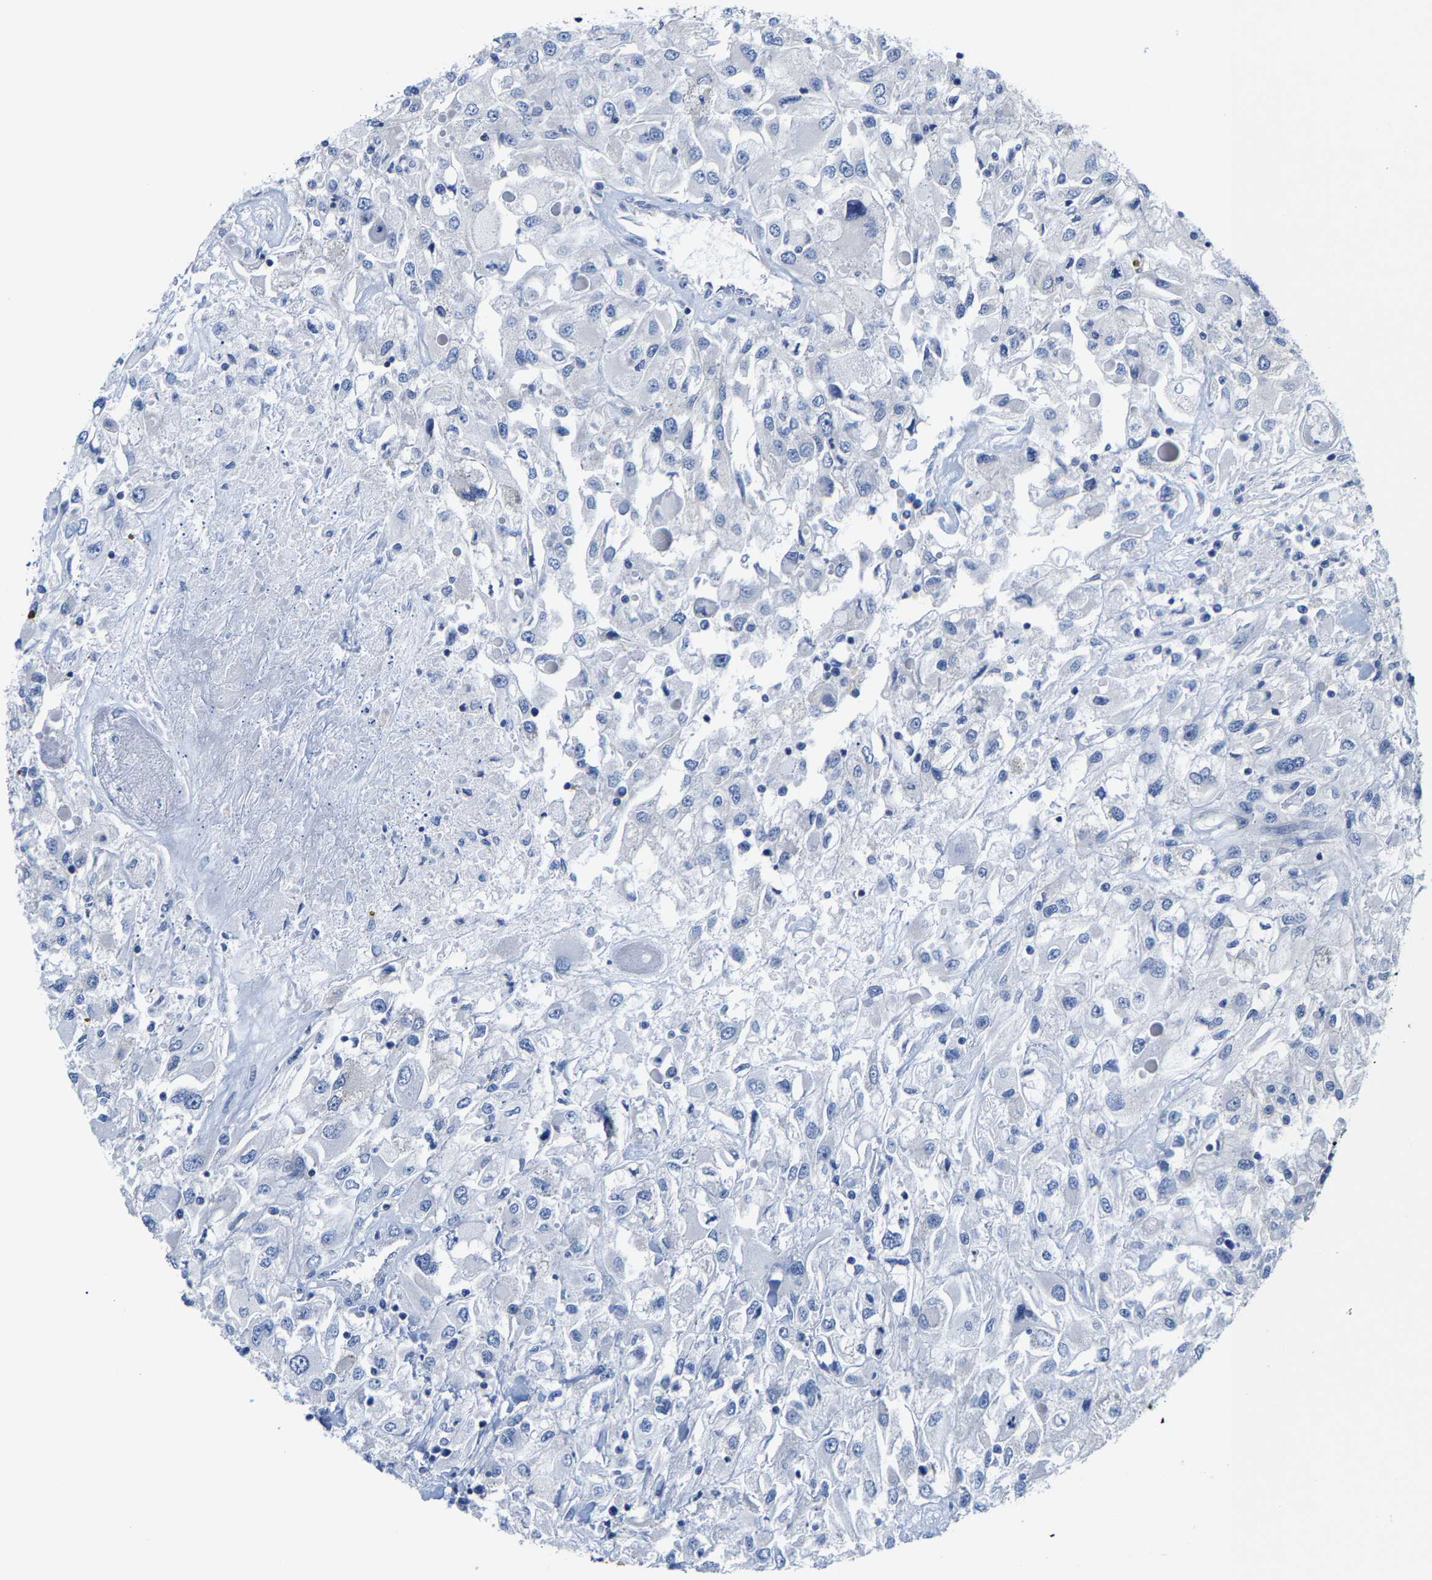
{"staining": {"intensity": "negative", "quantity": "none", "location": "none"}, "tissue": "renal cancer", "cell_type": "Tumor cells", "image_type": "cancer", "snomed": [{"axis": "morphology", "description": "Adenocarcinoma, NOS"}, {"axis": "topography", "description": "Kidney"}], "caption": "Histopathology image shows no protein positivity in tumor cells of renal cancer (adenocarcinoma) tissue.", "gene": "DSCAM", "patient": {"sex": "female", "age": 52}}